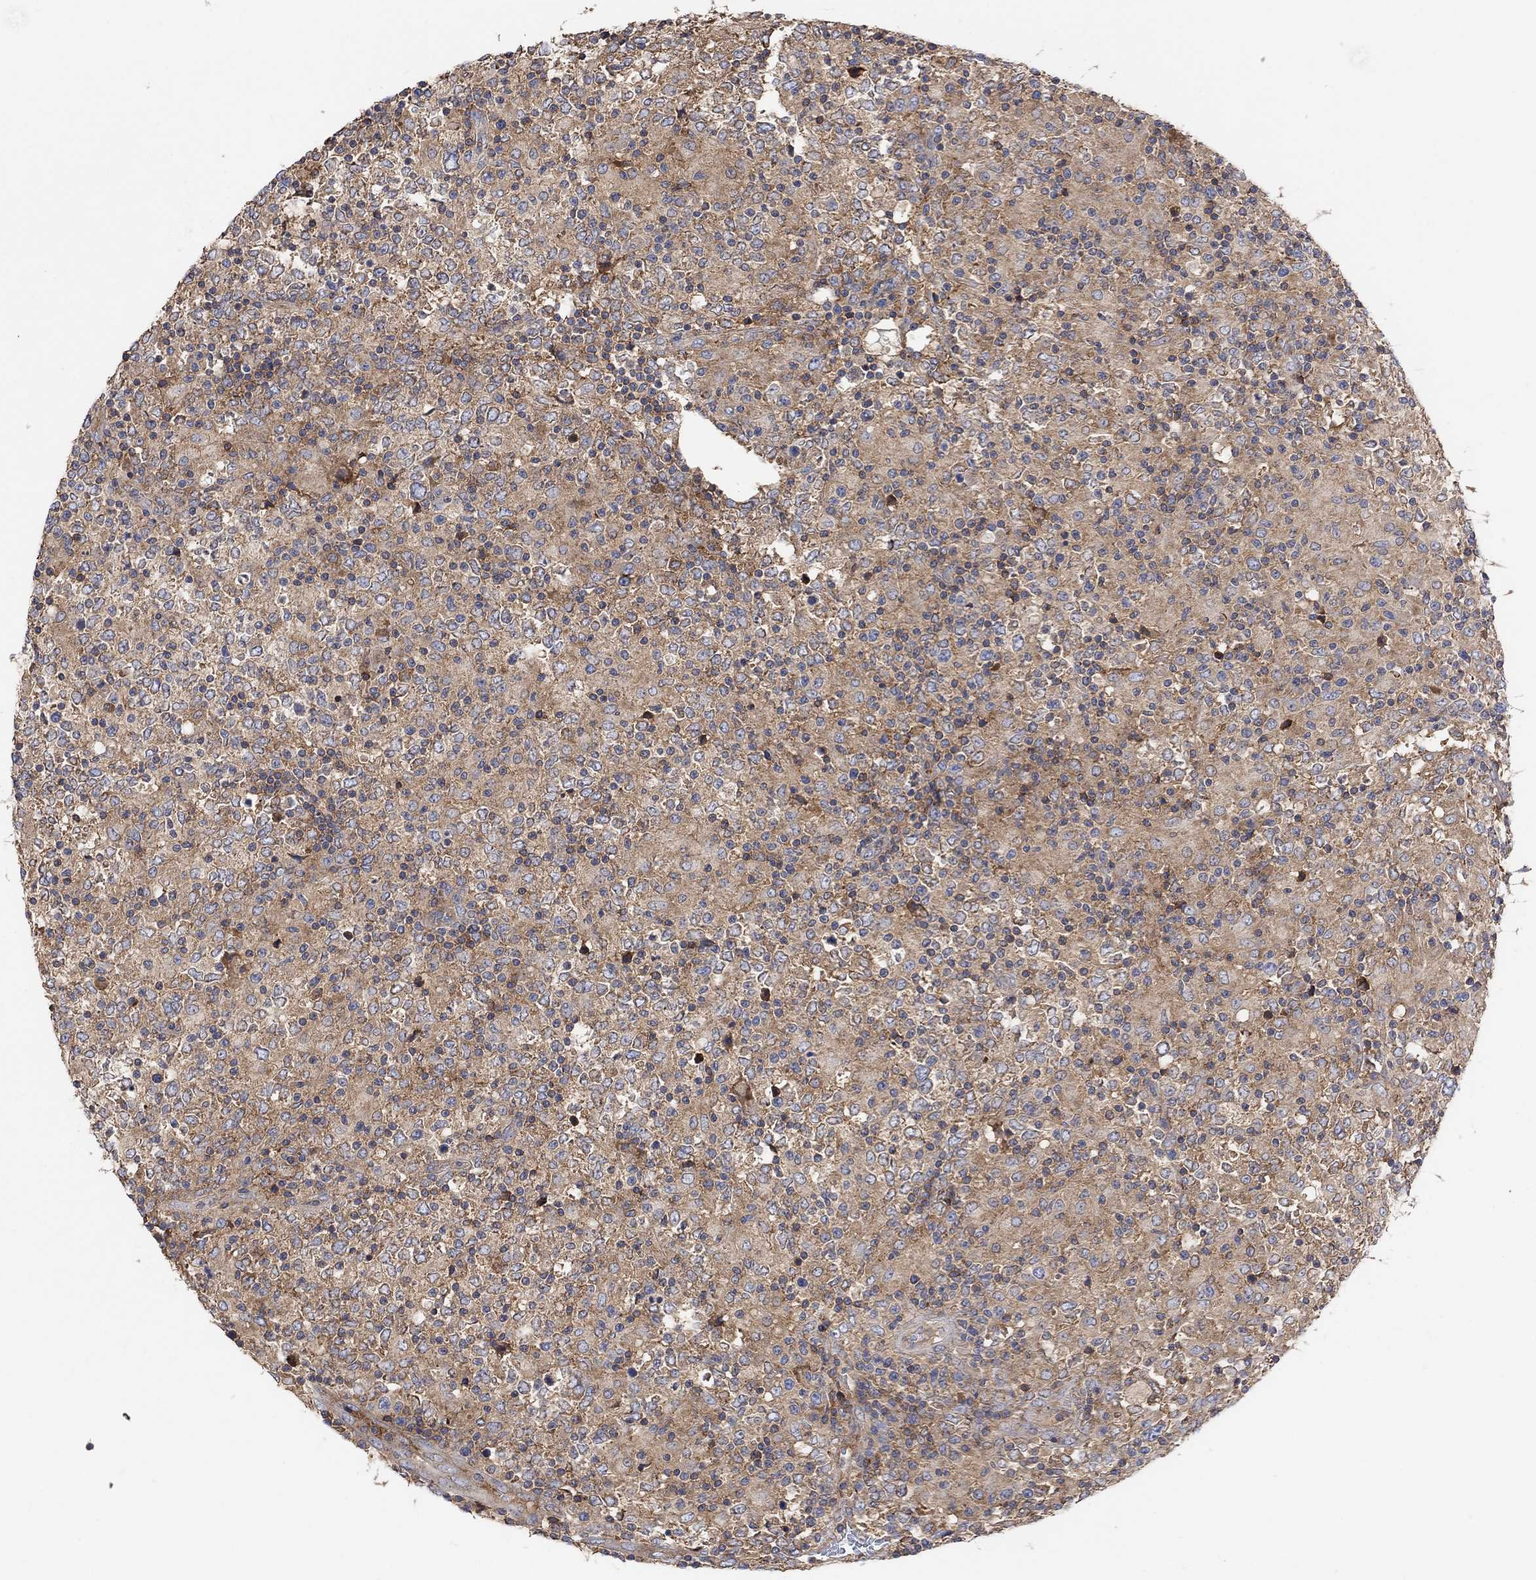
{"staining": {"intensity": "weak", "quantity": ">75%", "location": "cytoplasmic/membranous"}, "tissue": "lymphoma", "cell_type": "Tumor cells", "image_type": "cancer", "snomed": [{"axis": "morphology", "description": "Malignant lymphoma, non-Hodgkin's type, High grade"}, {"axis": "topography", "description": "Lymph node"}], "caption": "High-magnification brightfield microscopy of malignant lymphoma, non-Hodgkin's type (high-grade) stained with DAB (brown) and counterstained with hematoxylin (blue). tumor cells exhibit weak cytoplasmic/membranous staining is identified in about>75% of cells. Nuclei are stained in blue.", "gene": "BLOC1S3", "patient": {"sex": "female", "age": 84}}